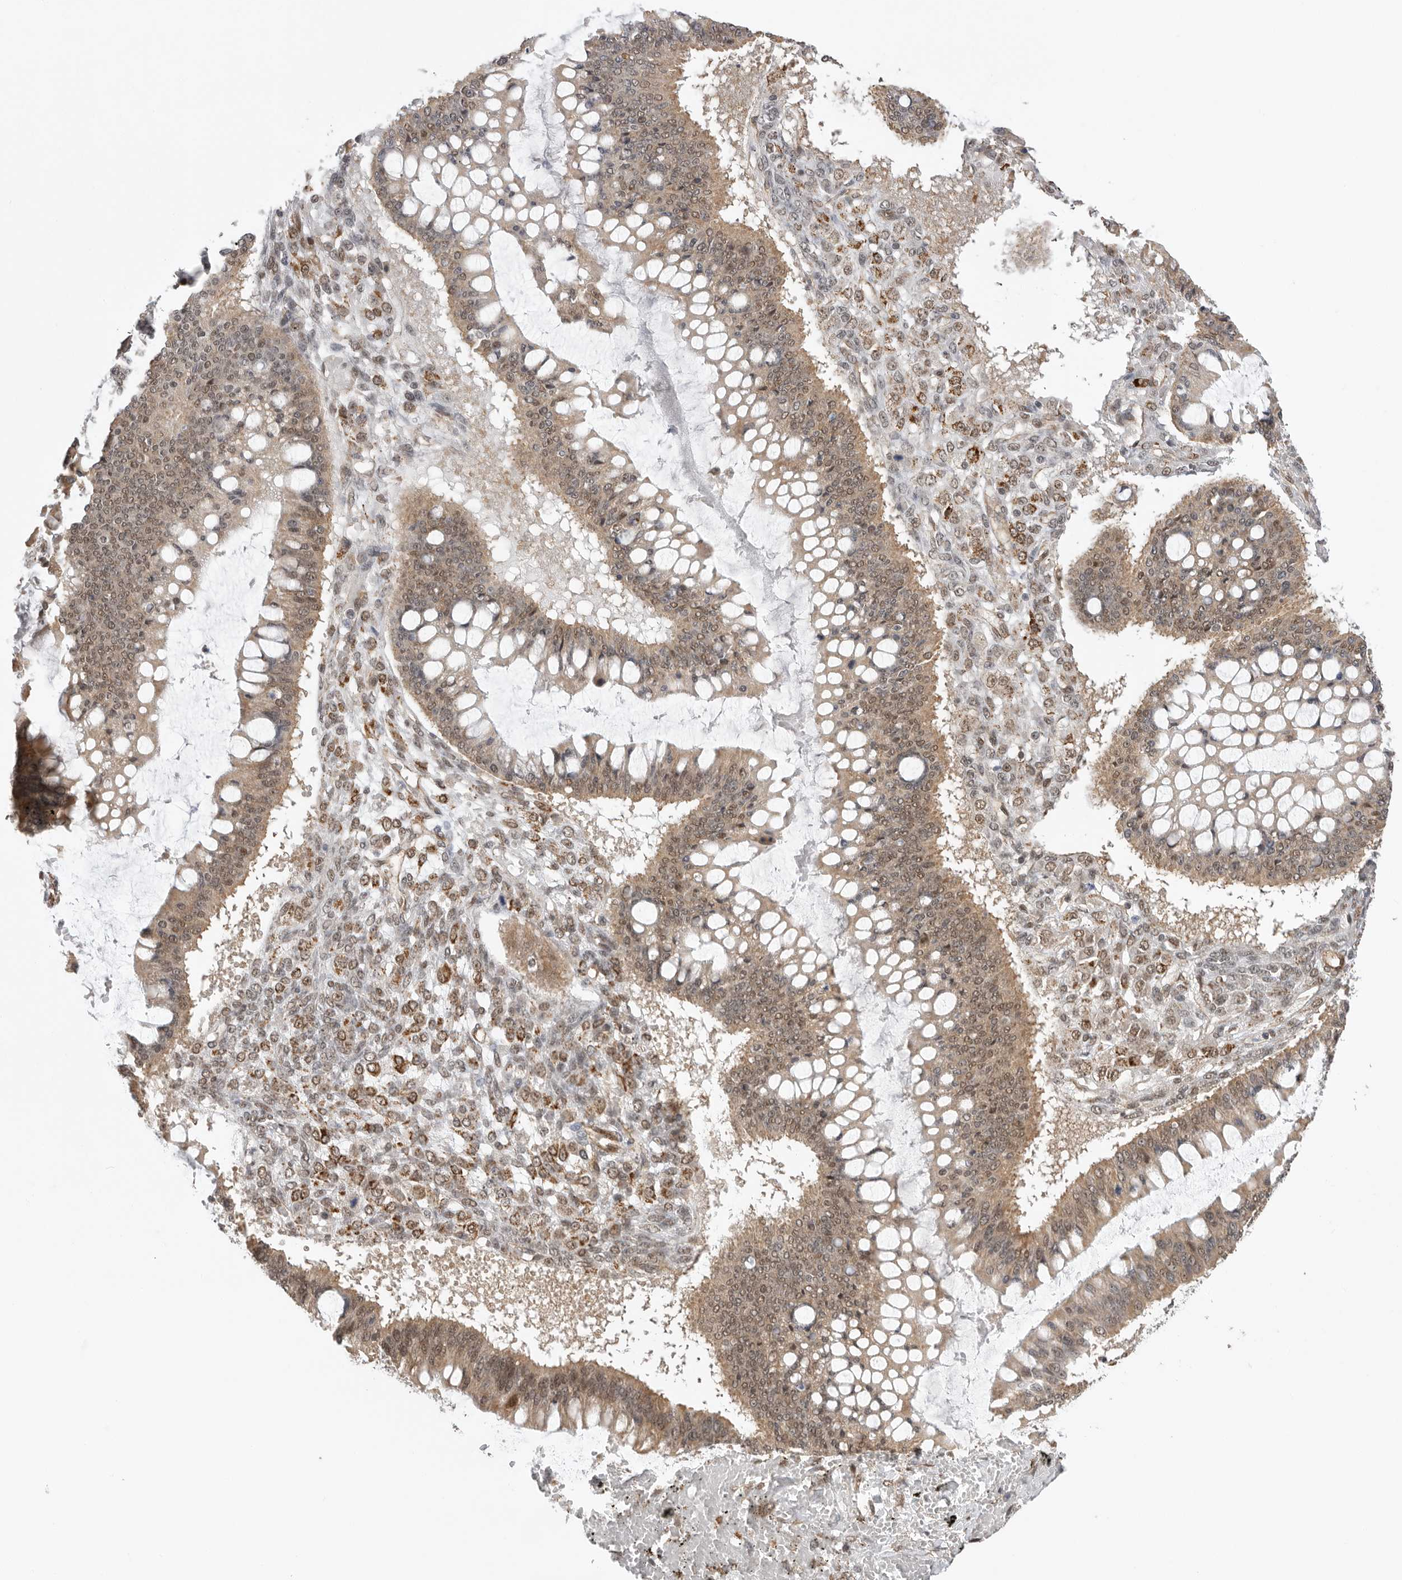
{"staining": {"intensity": "moderate", "quantity": ">75%", "location": "cytoplasmic/membranous,nuclear"}, "tissue": "ovarian cancer", "cell_type": "Tumor cells", "image_type": "cancer", "snomed": [{"axis": "morphology", "description": "Cystadenocarcinoma, mucinous, NOS"}, {"axis": "topography", "description": "Ovary"}], "caption": "Protein staining by immunohistochemistry (IHC) demonstrates moderate cytoplasmic/membranous and nuclear staining in approximately >75% of tumor cells in ovarian mucinous cystadenocarcinoma.", "gene": "VPS50", "patient": {"sex": "female", "age": 73}}